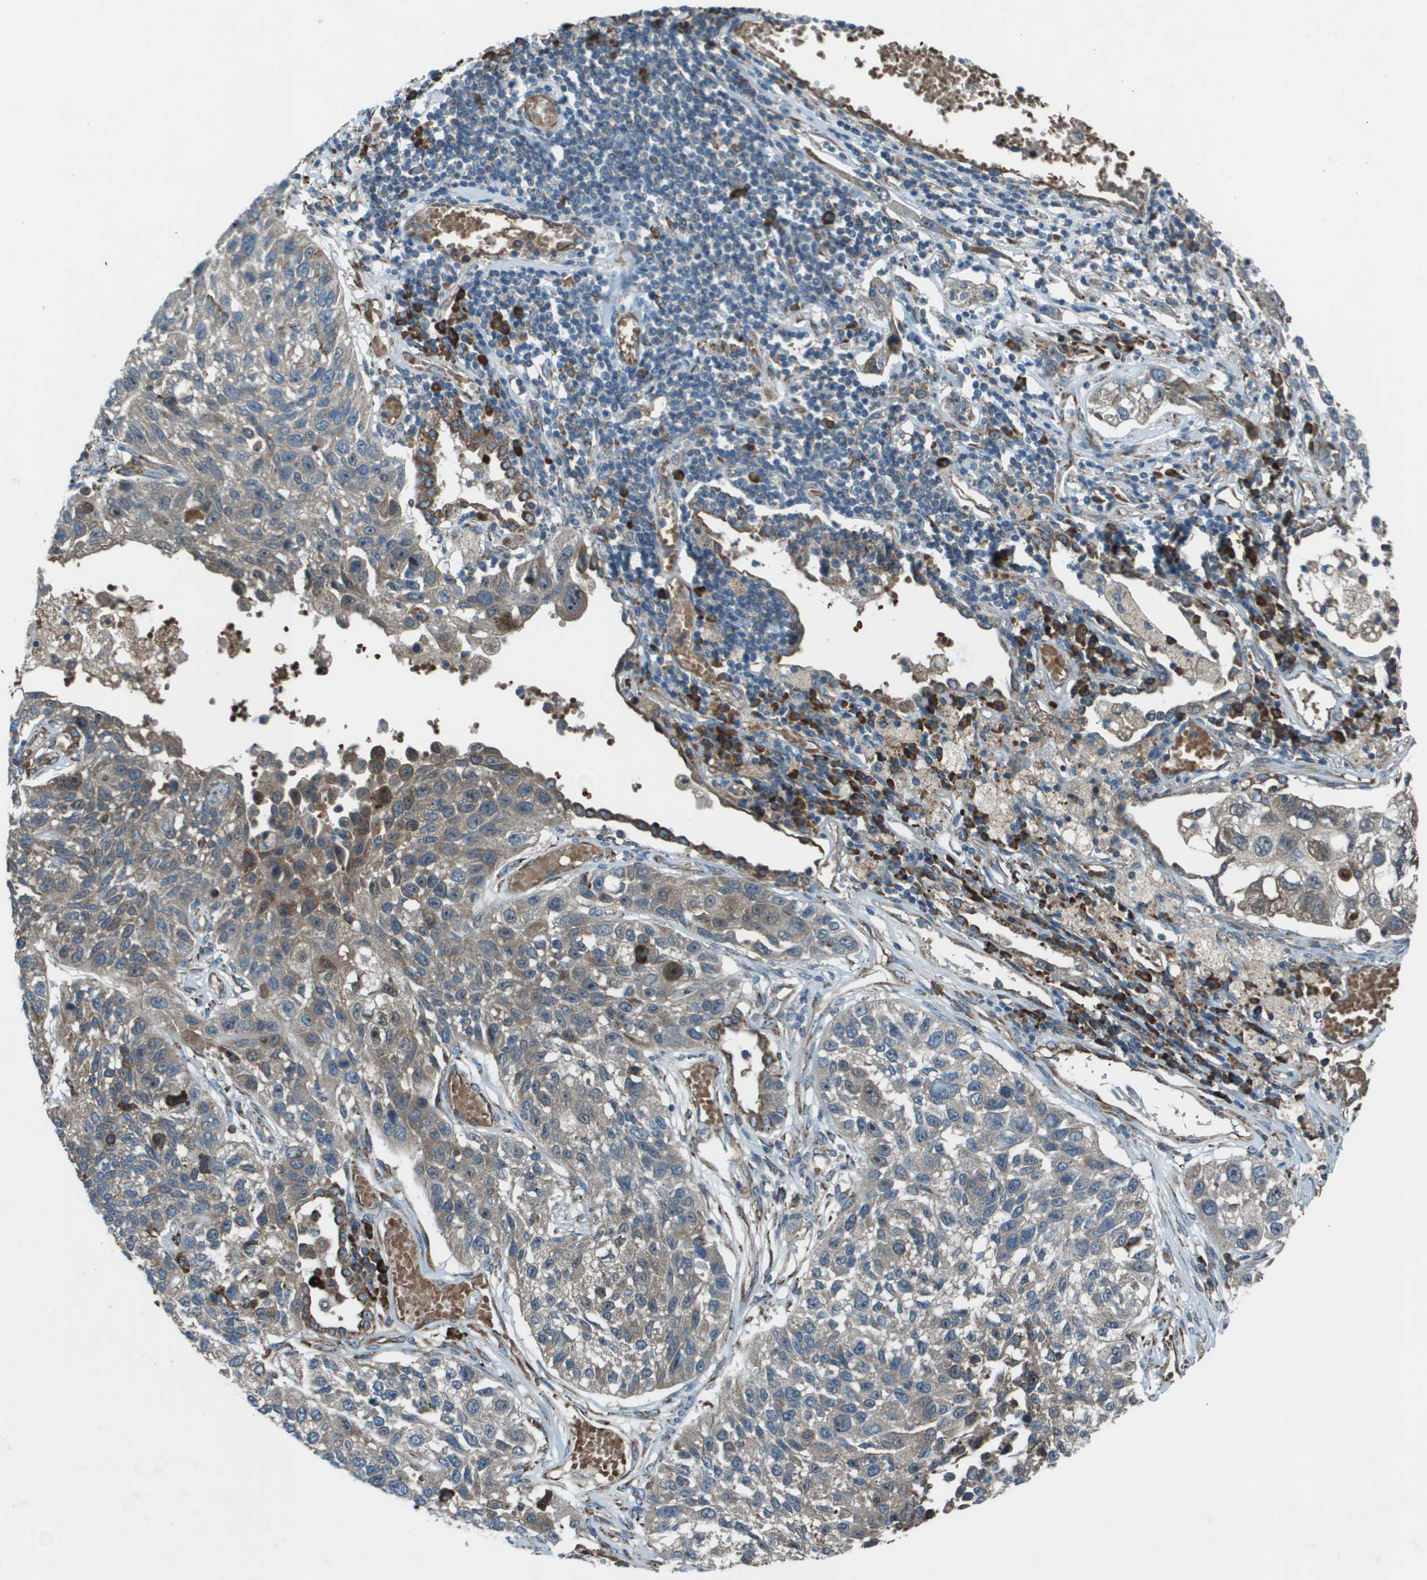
{"staining": {"intensity": "weak", "quantity": "<25%", "location": "cytoplasmic/membranous"}, "tissue": "lung cancer", "cell_type": "Tumor cells", "image_type": "cancer", "snomed": [{"axis": "morphology", "description": "Squamous cell carcinoma, NOS"}, {"axis": "topography", "description": "Lung"}], "caption": "Immunohistochemistry image of squamous cell carcinoma (lung) stained for a protein (brown), which shows no staining in tumor cells.", "gene": "UTS2", "patient": {"sex": "male", "age": 71}}